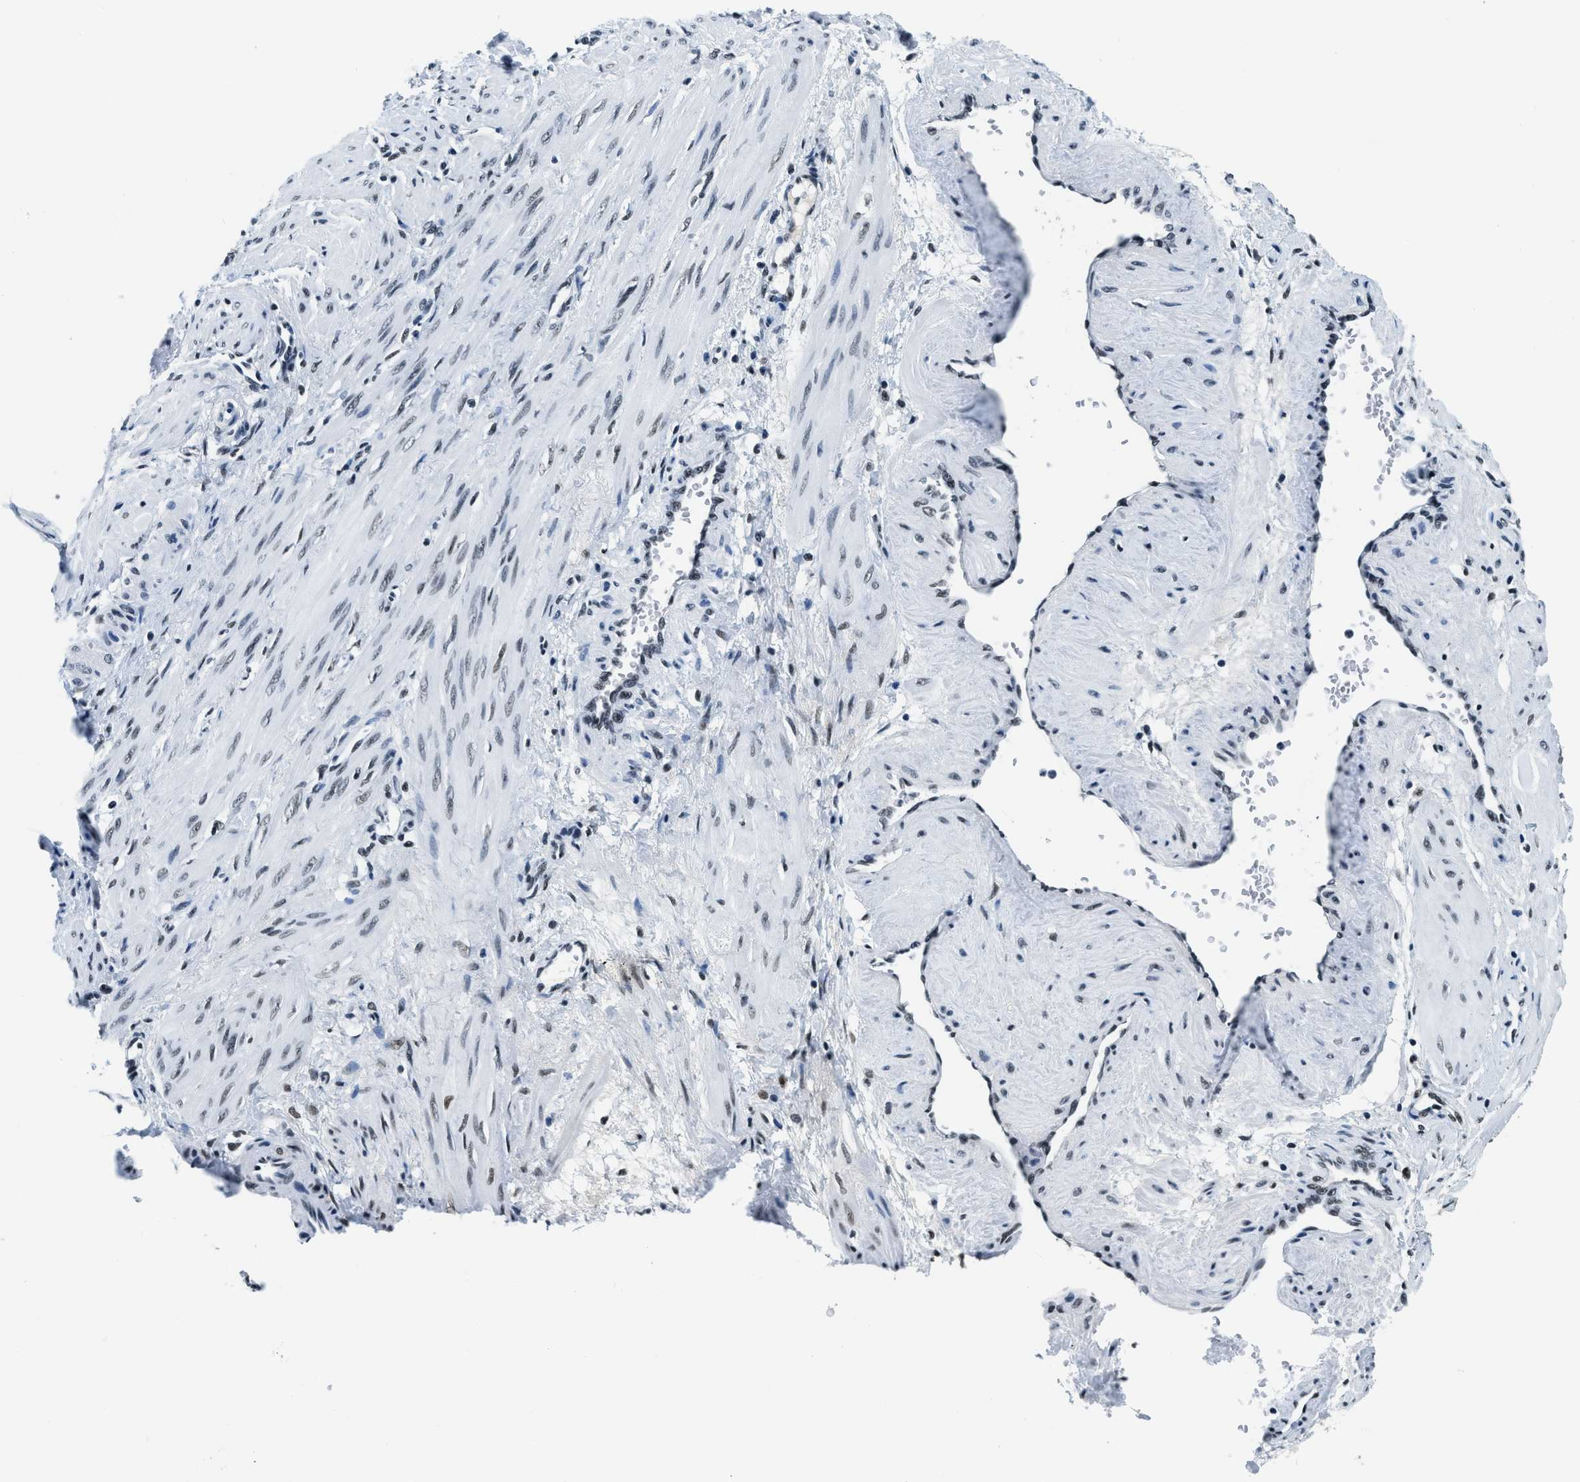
{"staining": {"intensity": "weak", "quantity": ">75%", "location": "nuclear"}, "tissue": "smooth muscle", "cell_type": "Smooth muscle cells", "image_type": "normal", "snomed": [{"axis": "morphology", "description": "Normal tissue, NOS"}, {"axis": "topography", "description": "Endometrium"}], "caption": "Smooth muscle stained for a protein displays weak nuclear positivity in smooth muscle cells. The protein is stained brown, and the nuclei are stained in blue (DAB IHC with brightfield microscopy, high magnification).", "gene": "TOP1", "patient": {"sex": "female", "age": 33}}